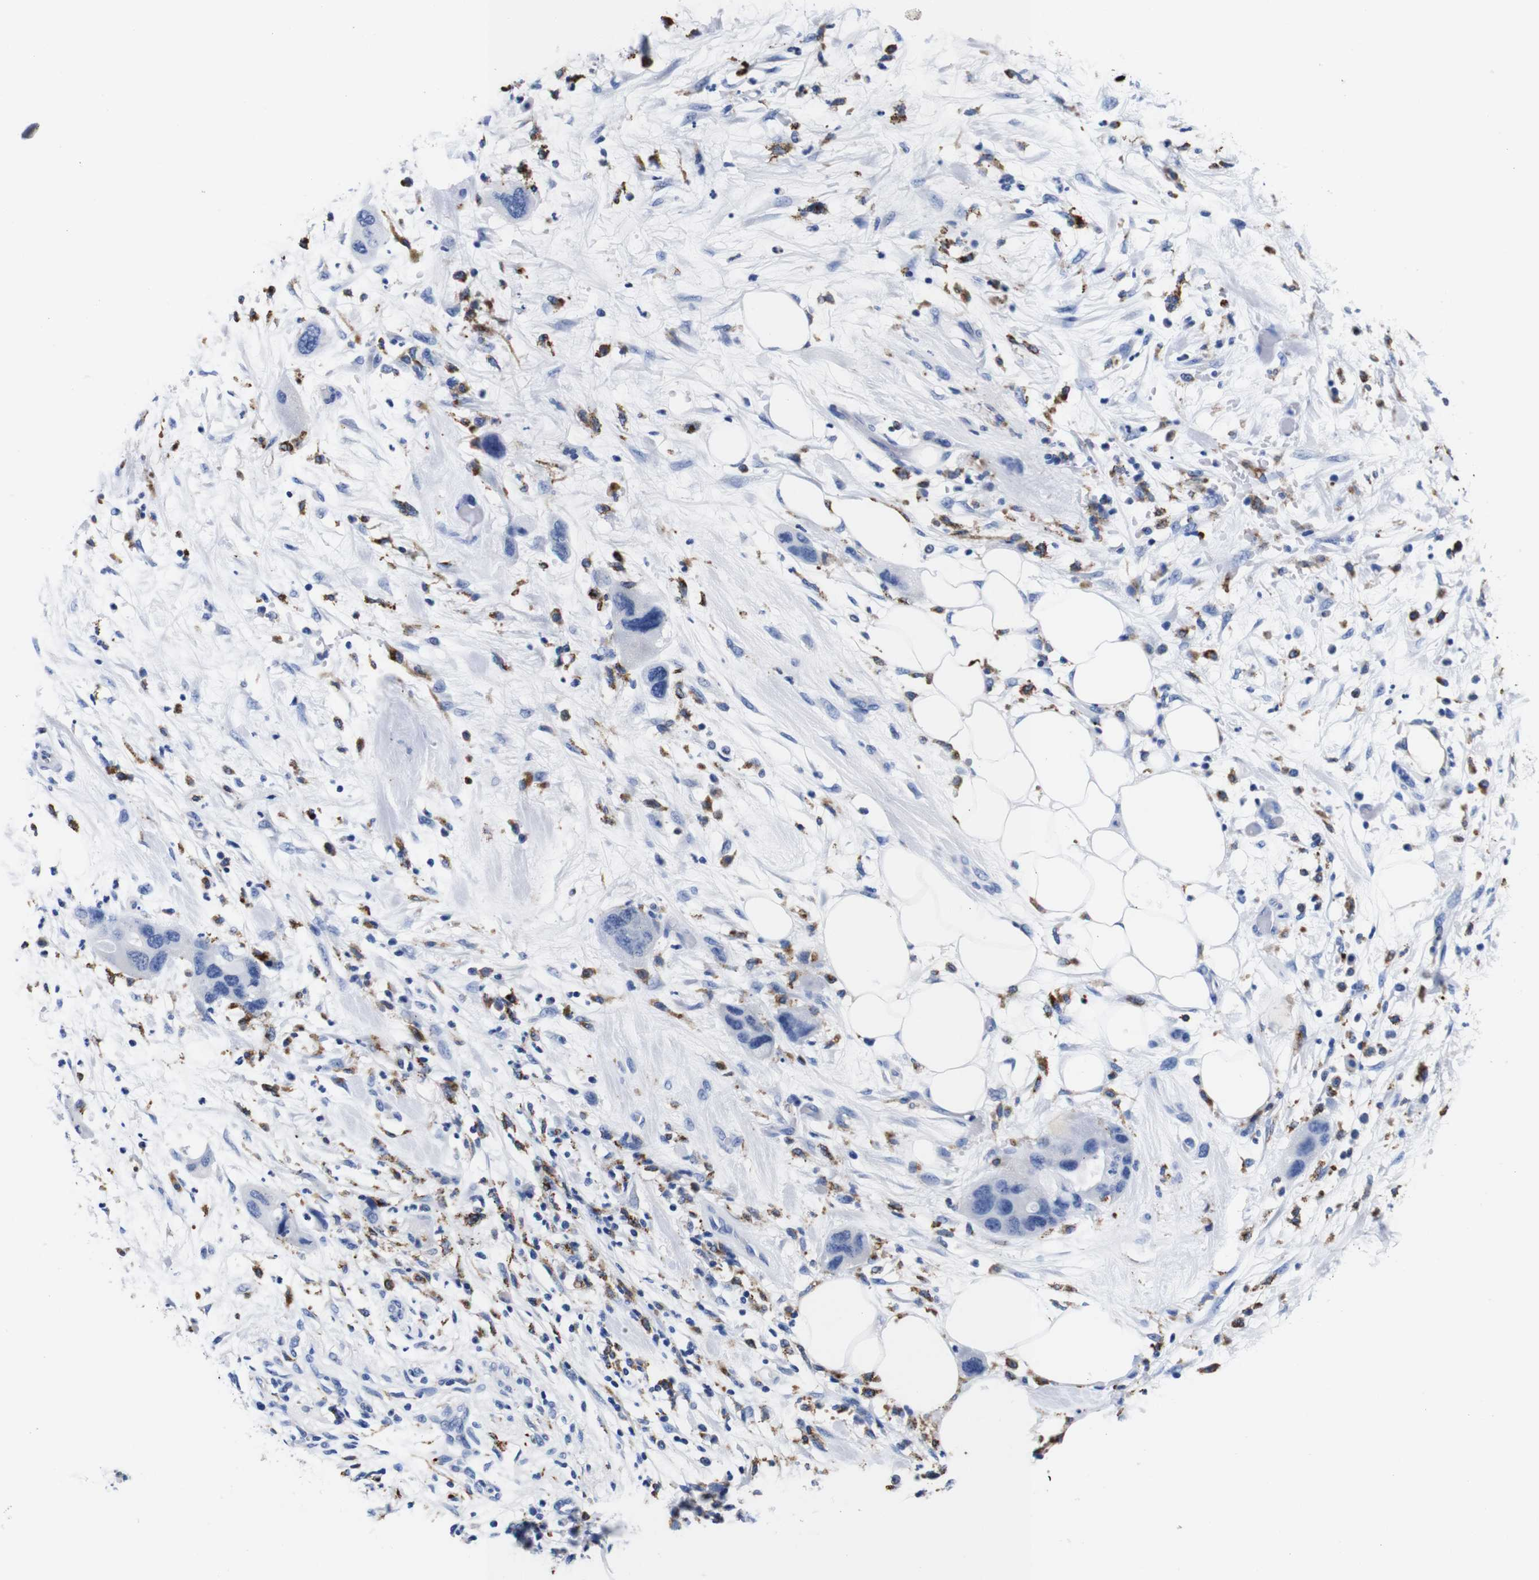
{"staining": {"intensity": "negative", "quantity": "none", "location": "none"}, "tissue": "pancreatic cancer", "cell_type": "Tumor cells", "image_type": "cancer", "snomed": [{"axis": "morphology", "description": "Adenocarcinoma, NOS"}, {"axis": "topography", "description": "Pancreas"}], "caption": "Immunohistochemistry (IHC) histopathology image of pancreatic cancer stained for a protein (brown), which demonstrates no expression in tumor cells.", "gene": "HLA-DMB", "patient": {"sex": "female", "age": 71}}